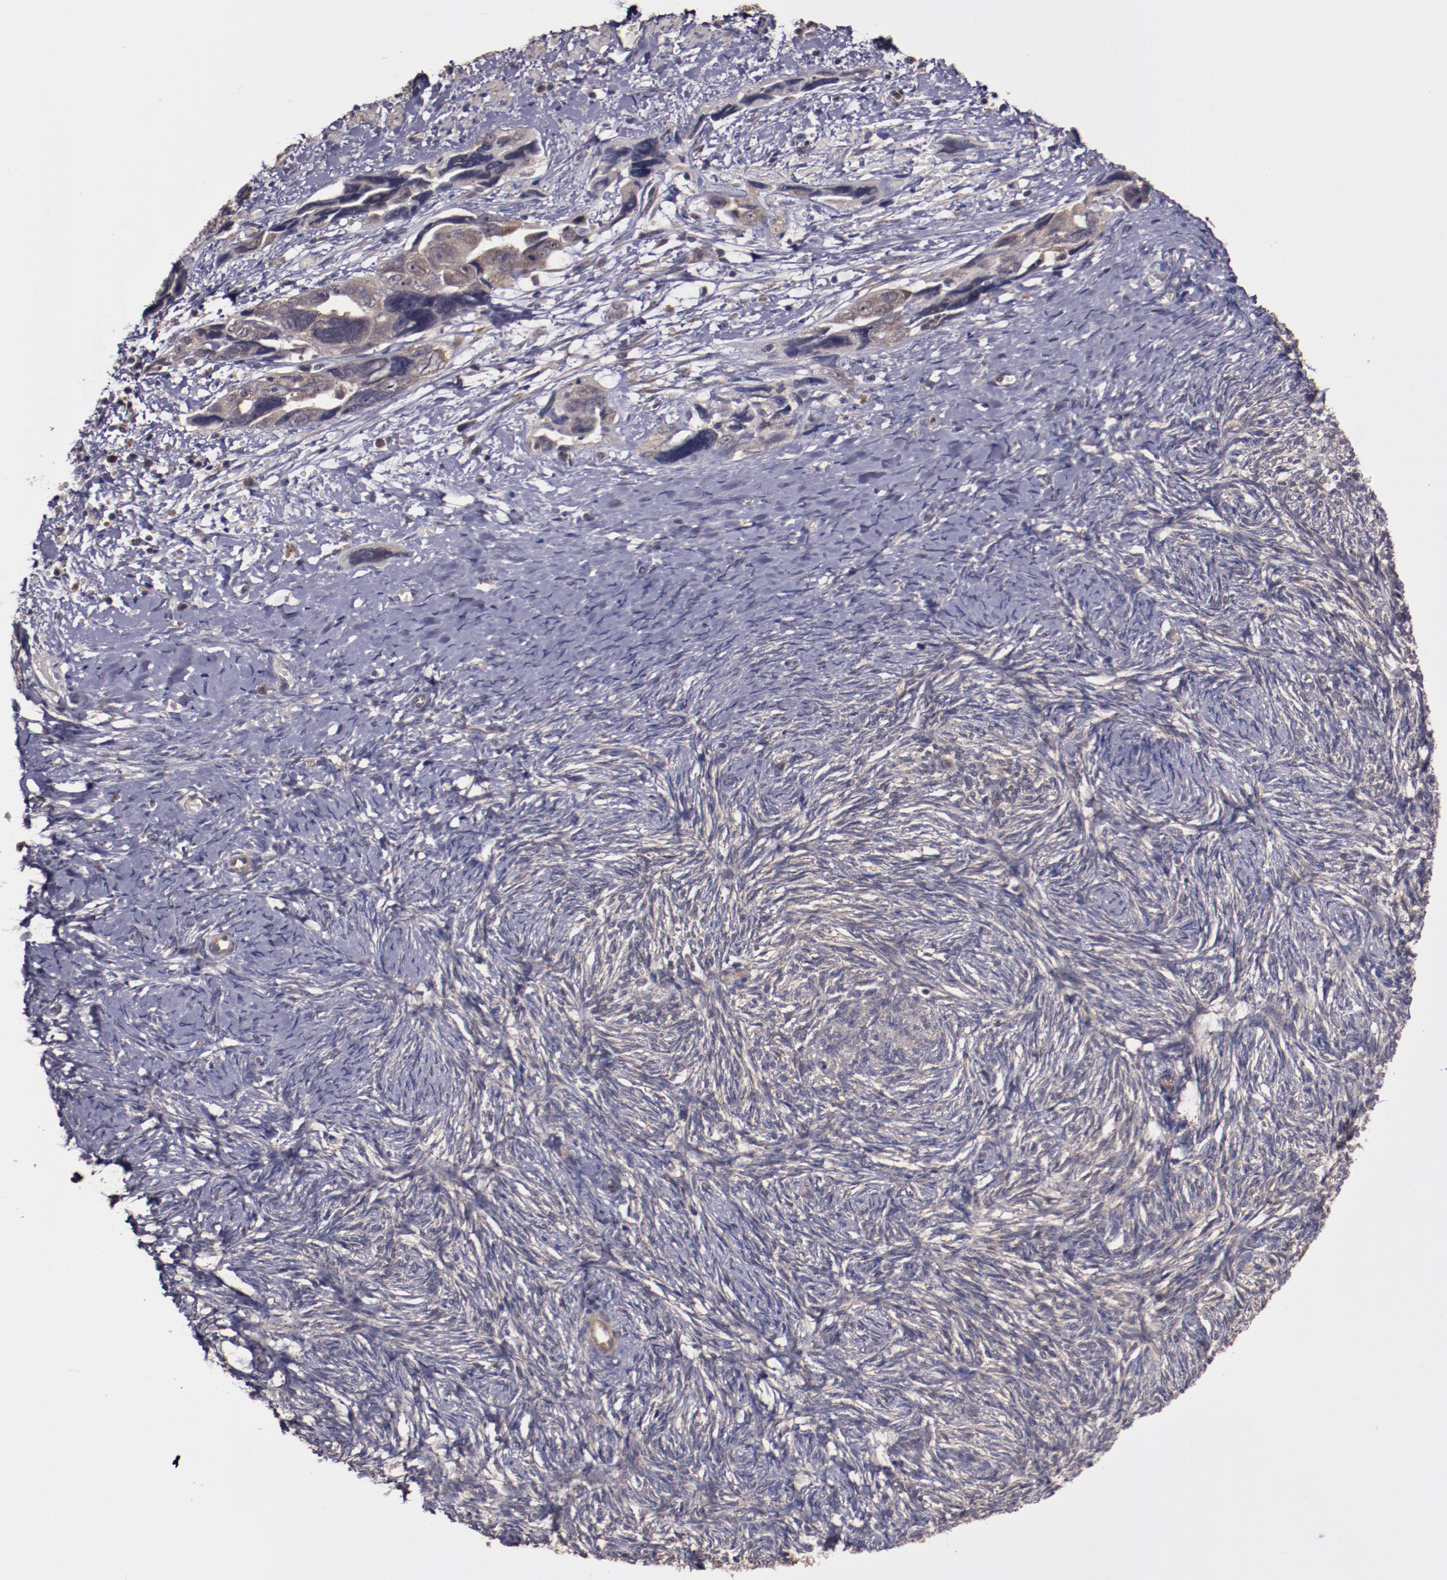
{"staining": {"intensity": "weak", "quantity": ">75%", "location": "cytoplasmic/membranous"}, "tissue": "ovarian cancer", "cell_type": "Tumor cells", "image_type": "cancer", "snomed": [{"axis": "morphology", "description": "Normal tissue, NOS"}, {"axis": "morphology", "description": "Cystadenocarcinoma, serous, NOS"}, {"axis": "topography", "description": "Ovary"}], "caption": "A micrograph of ovarian cancer stained for a protein displays weak cytoplasmic/membranous brown staining in tumor cells.", "gene": "FTSJ1", "patient": {"sex": "female", "age": 62}}